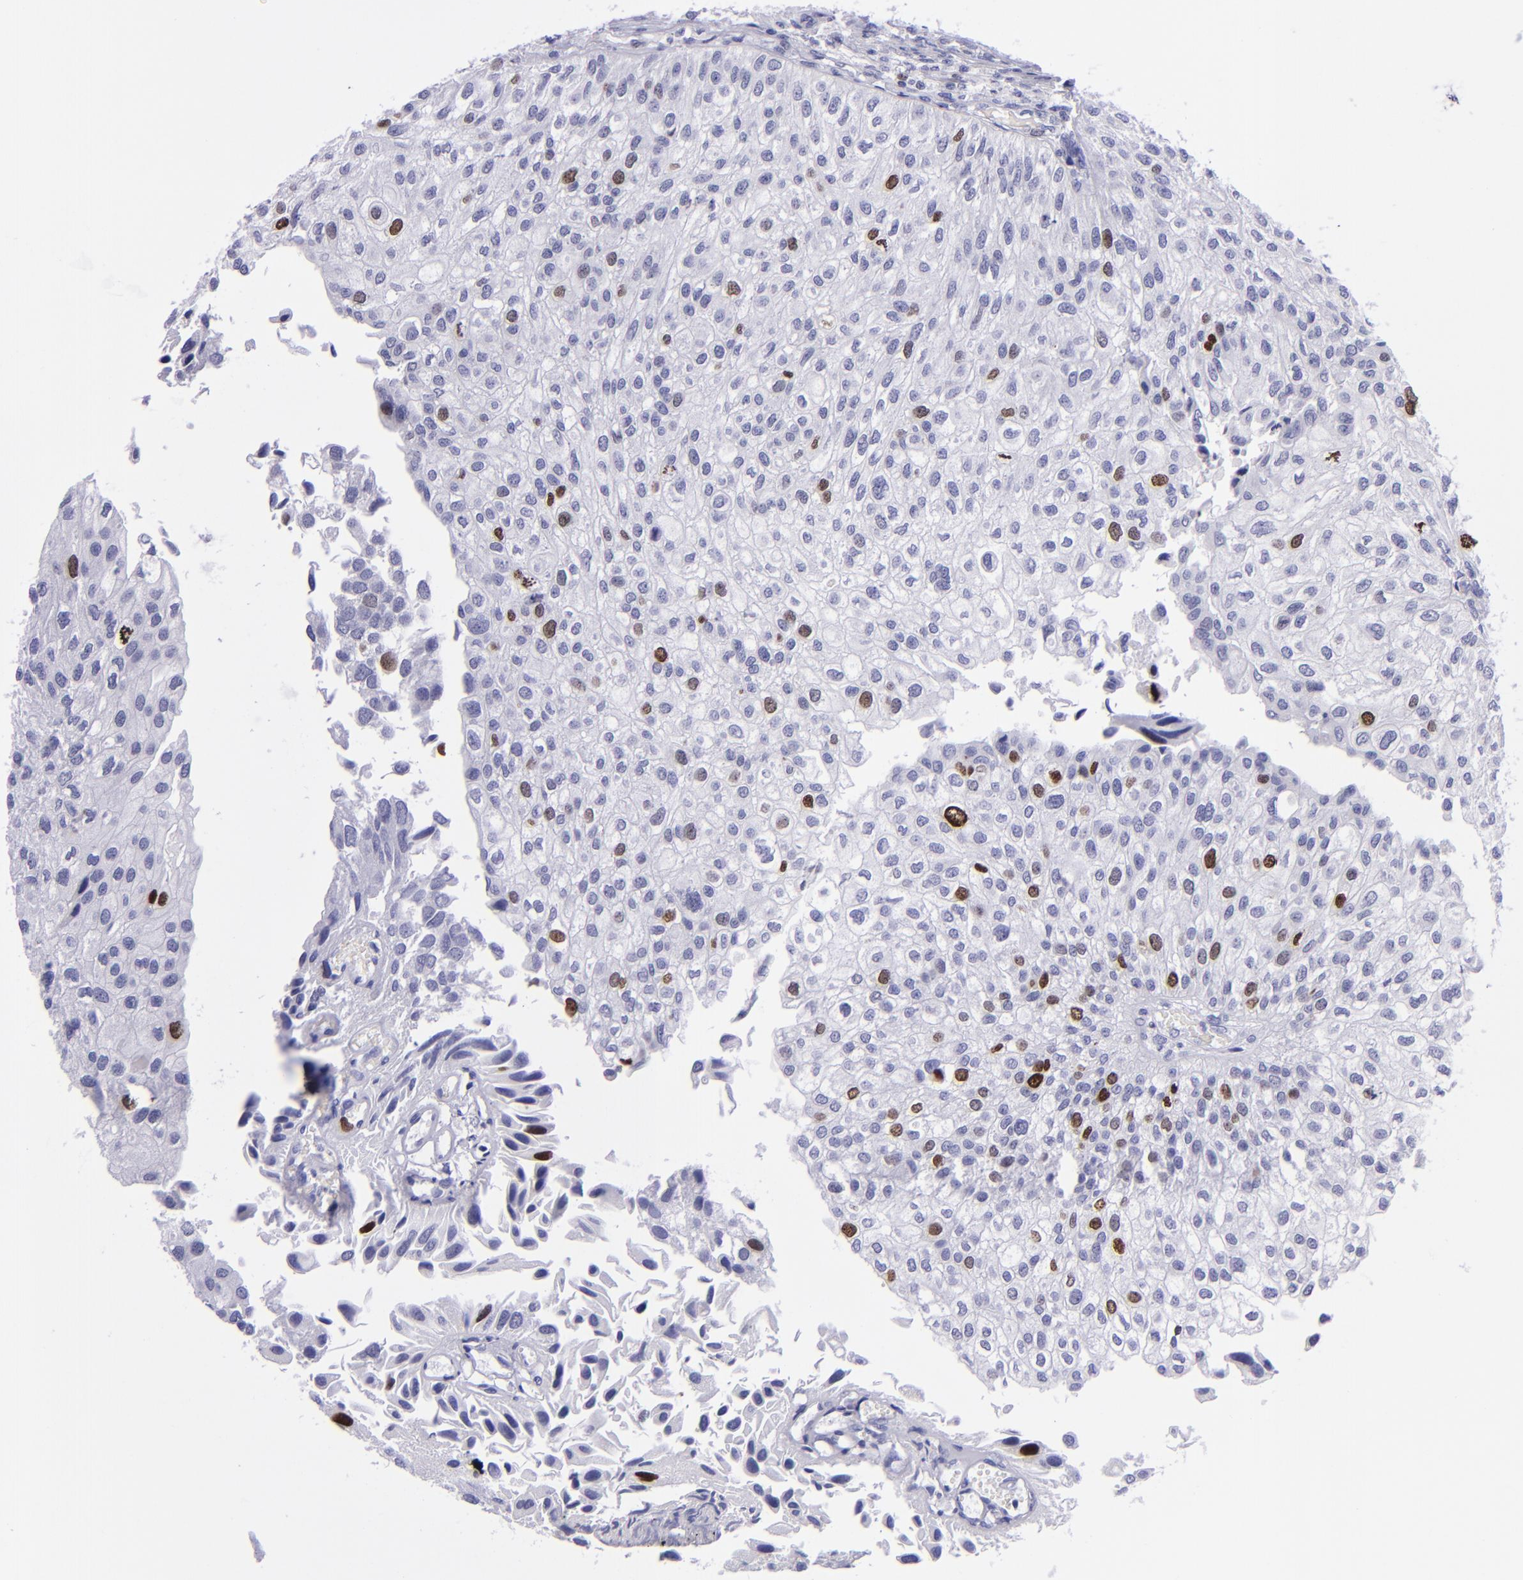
{"staining": {"intensity": "strong", "quantity": "<25%", "location": "nuclear"}, "tissue": "urothelial cancer", "cell_type": "Tumor cells", "image_type": "cancer", "snomed": [{"axis": "morphology", "description": "Urothelial carcinoma, Low grade"}, {"axis": "topography", "description": "Urinary bladder"}], "caption": "Urothelial cancer was stained to show a protein in brown. There is medium levels of strong nuclear positivity in approximately <25% of tumor cells.", "gene": "TOP2A", "patient": {"sex": "female", "age": 89}}